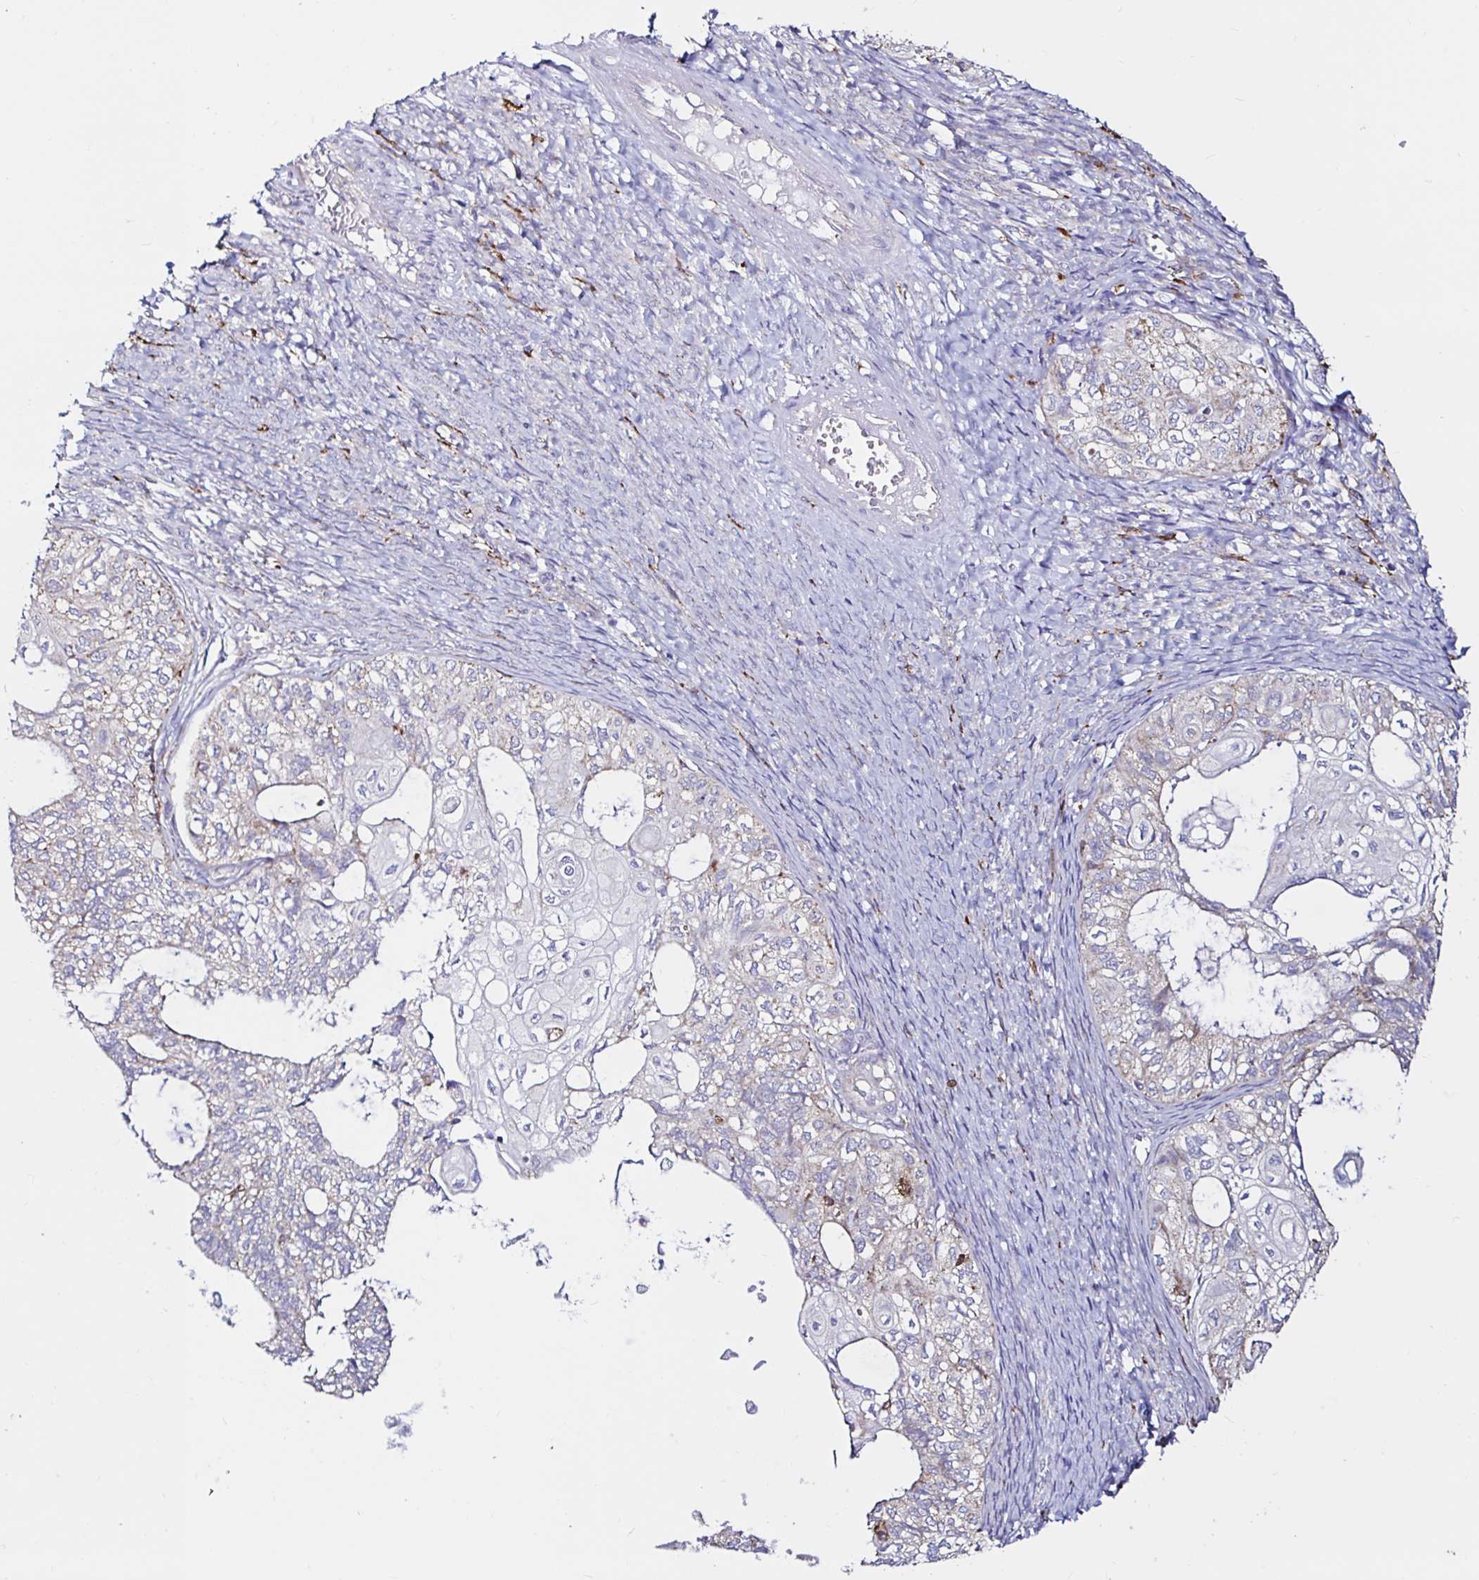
{"staining": {"intensity": "weak", "quantity": "25%-75%", "location": "cytoplasmic/membranous"}, "tissue": "ovarian cancer", "cell_type": "Tumor cells", "image_type": "cancer", "snomed": [{"axis": "morphology", "description": "Carcinoma, endometroid"}, {"axis": "topography", "description": "Ovary"}], "caption": "Immunohistochemistry staining of ovarian endometroid carcinoma, which reveals low levels of weak cytoplasmic/membranous staining in about 25%-75% of tumor cells indicating weak cytoplasmic/membranous protein expression. The staining was performed using DAB (3,3'-diaminobenzidine) (brown) for protein detection and nuclei were counterstained in hematoxylin (blue).", "gene": "MSR1", "patient": {"sex": "female", "age": 64}}